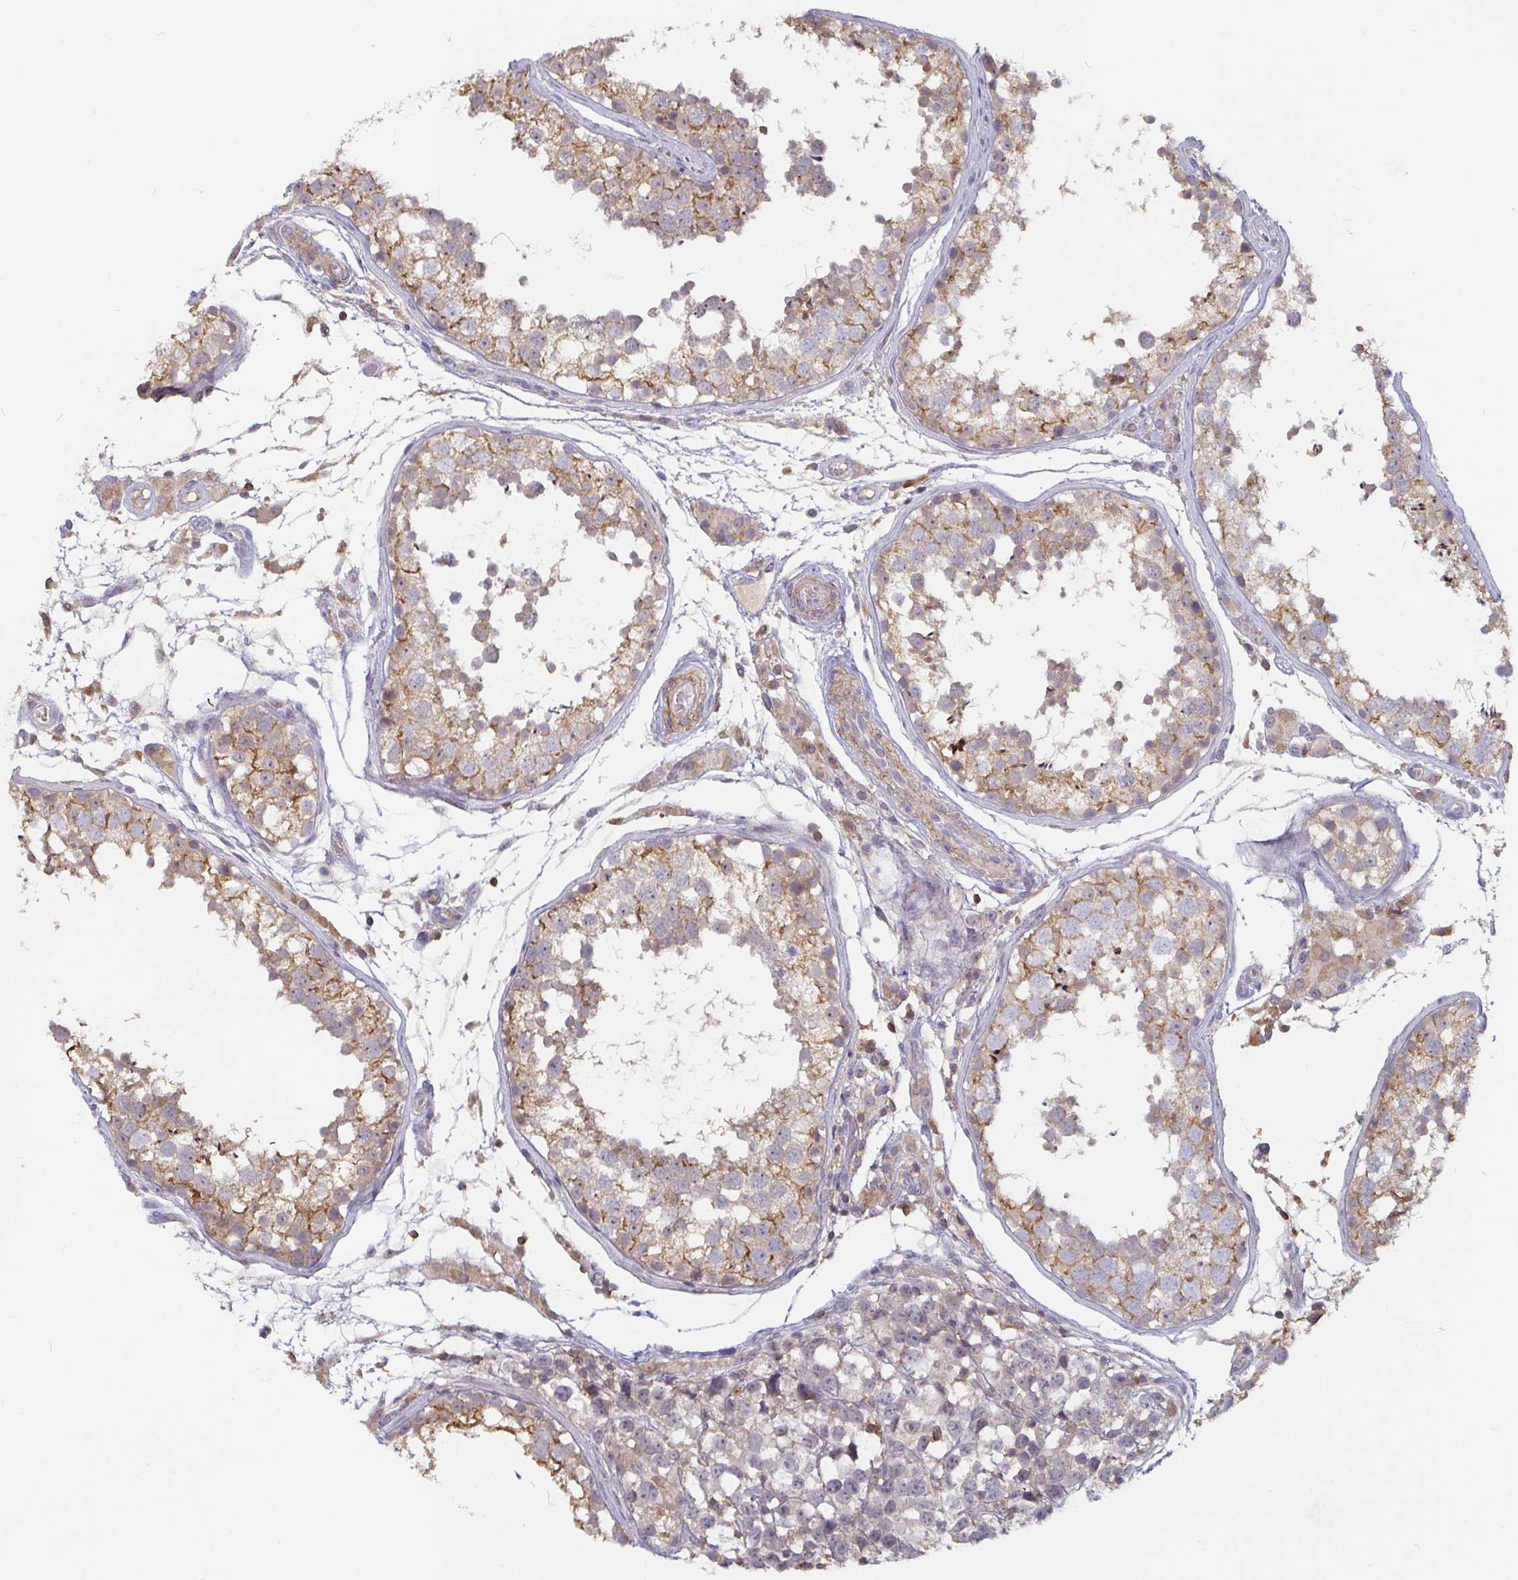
{"staining": {"intensity": "weak", "quantity": "25%-75%", "location": "cytoplasmic/membranous"}, "tissue": "testis", "cell_type": "Cells in seminiferous ducts", "image_type": "normal", "snomed": [{"axis": "morphology", "description": "Normal tissue, NOS"}, {"axis": "morphology", "description": "Seminoma, NOS"}, {"axis": "topography", "description": "Testis"}], "caption": "Testis stained with immunohistochemistry shows weak cytoplasmic/membranous positivity in approximately 25%-75% of cells in seminiferous ducts. (DAB IHC with brightfield microscopy, high magnification).", "gene": "CDH18", "patient": {"sex": "male", "age": 29}}